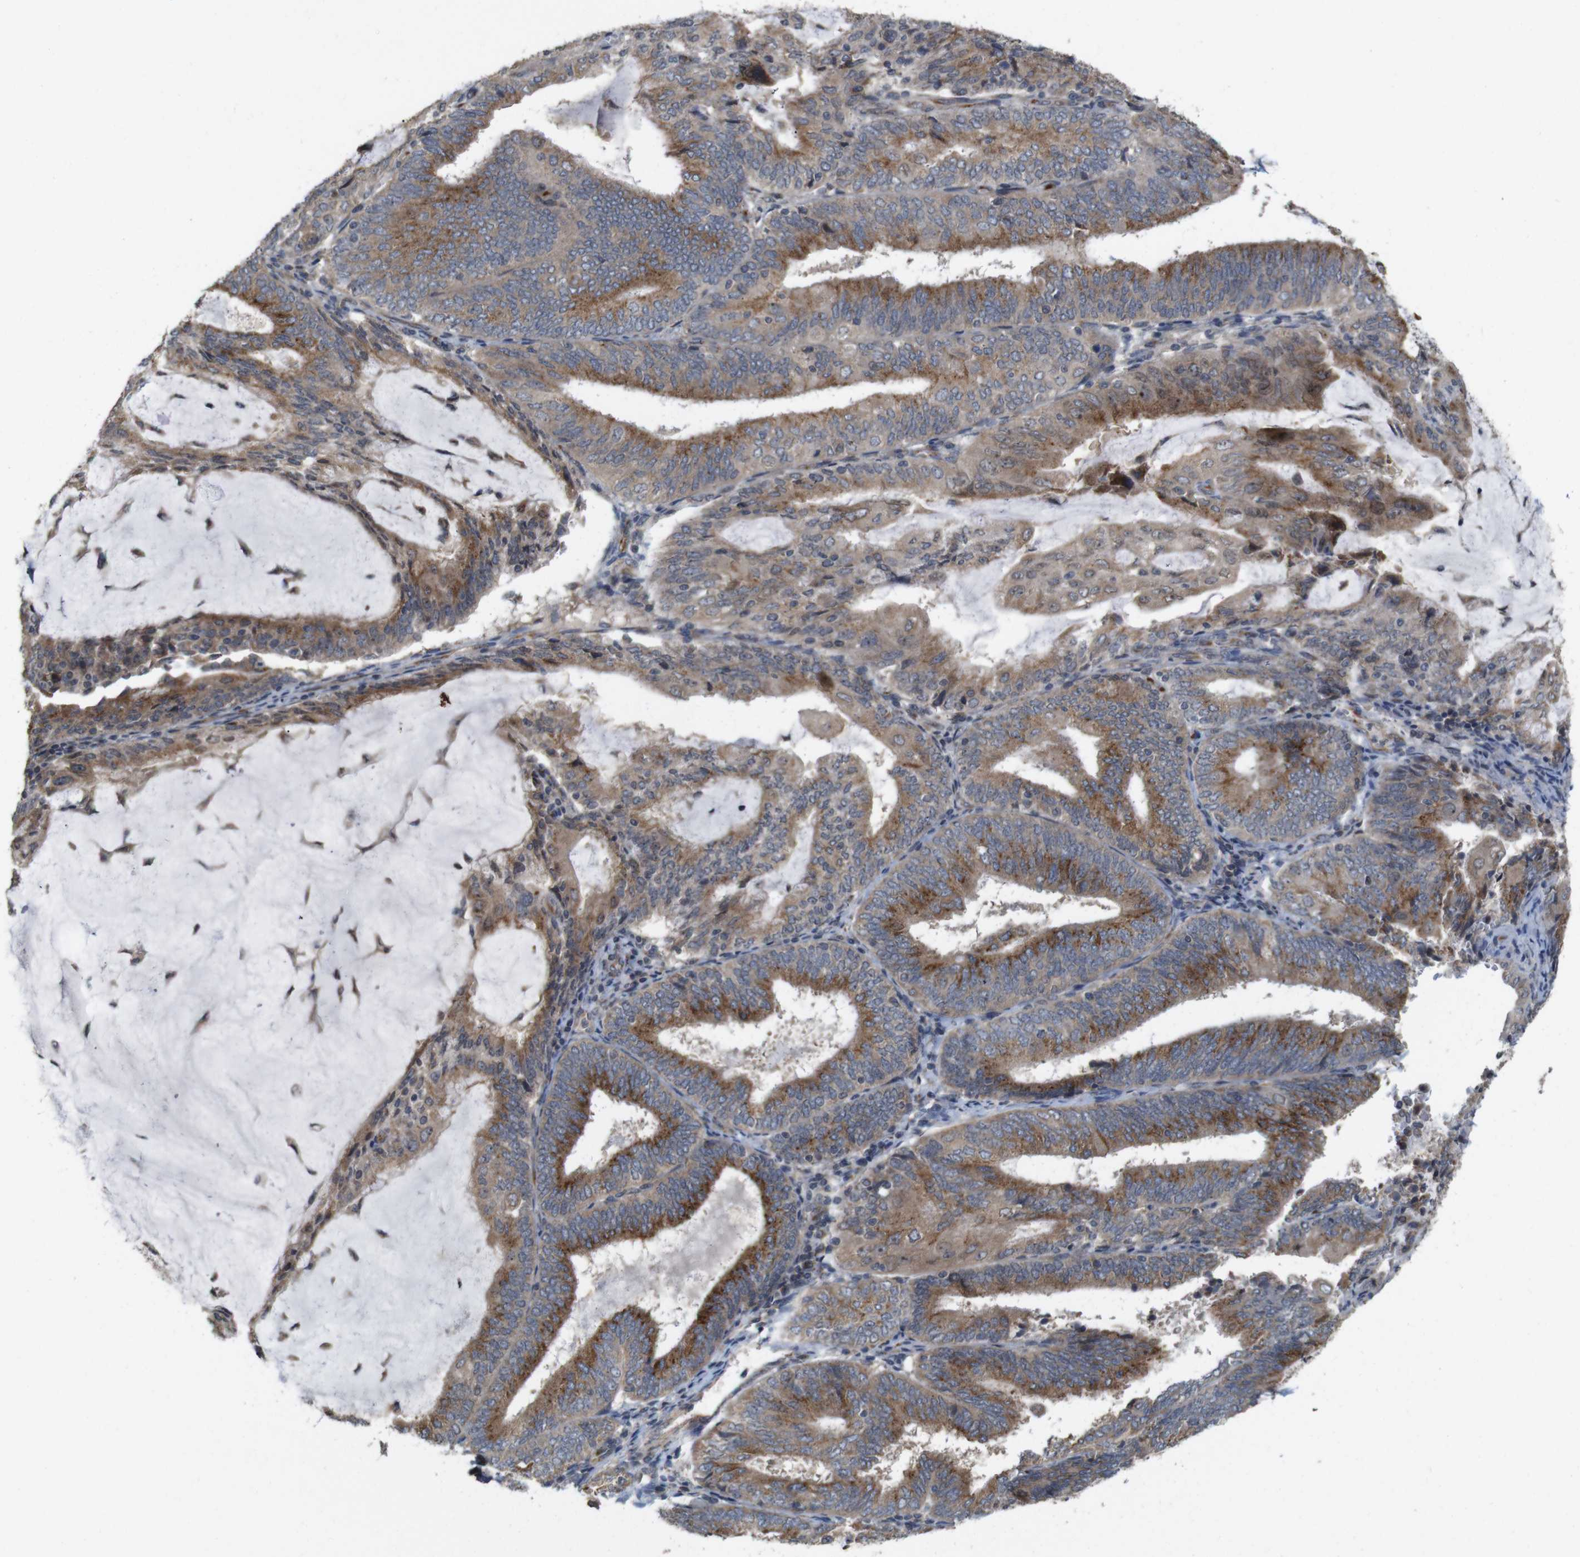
{"staining": {"intensity": "moderate", "quantity": ">75%", "location": "cytoplasmic/membranous"}, "tissue": "endometrial cancer", "cell_type": "Tumor cells", "image_type": "cancer", "snomed": [{"axis": "morphology", "description": "Adenocarcinoma, NOS"}, {"axis": "topography", "description": "Endometrium"}], "caption": "Endometrial cancer (adenocarcinoma) tissue demonstrates moderate cytoplasmic/membranous positivity in about >75% of tumor cells (IHC, brightfield microscopy, high magnification).", "gene": "EFCAB14", "patient": {"sex": "female", "age": 81}}